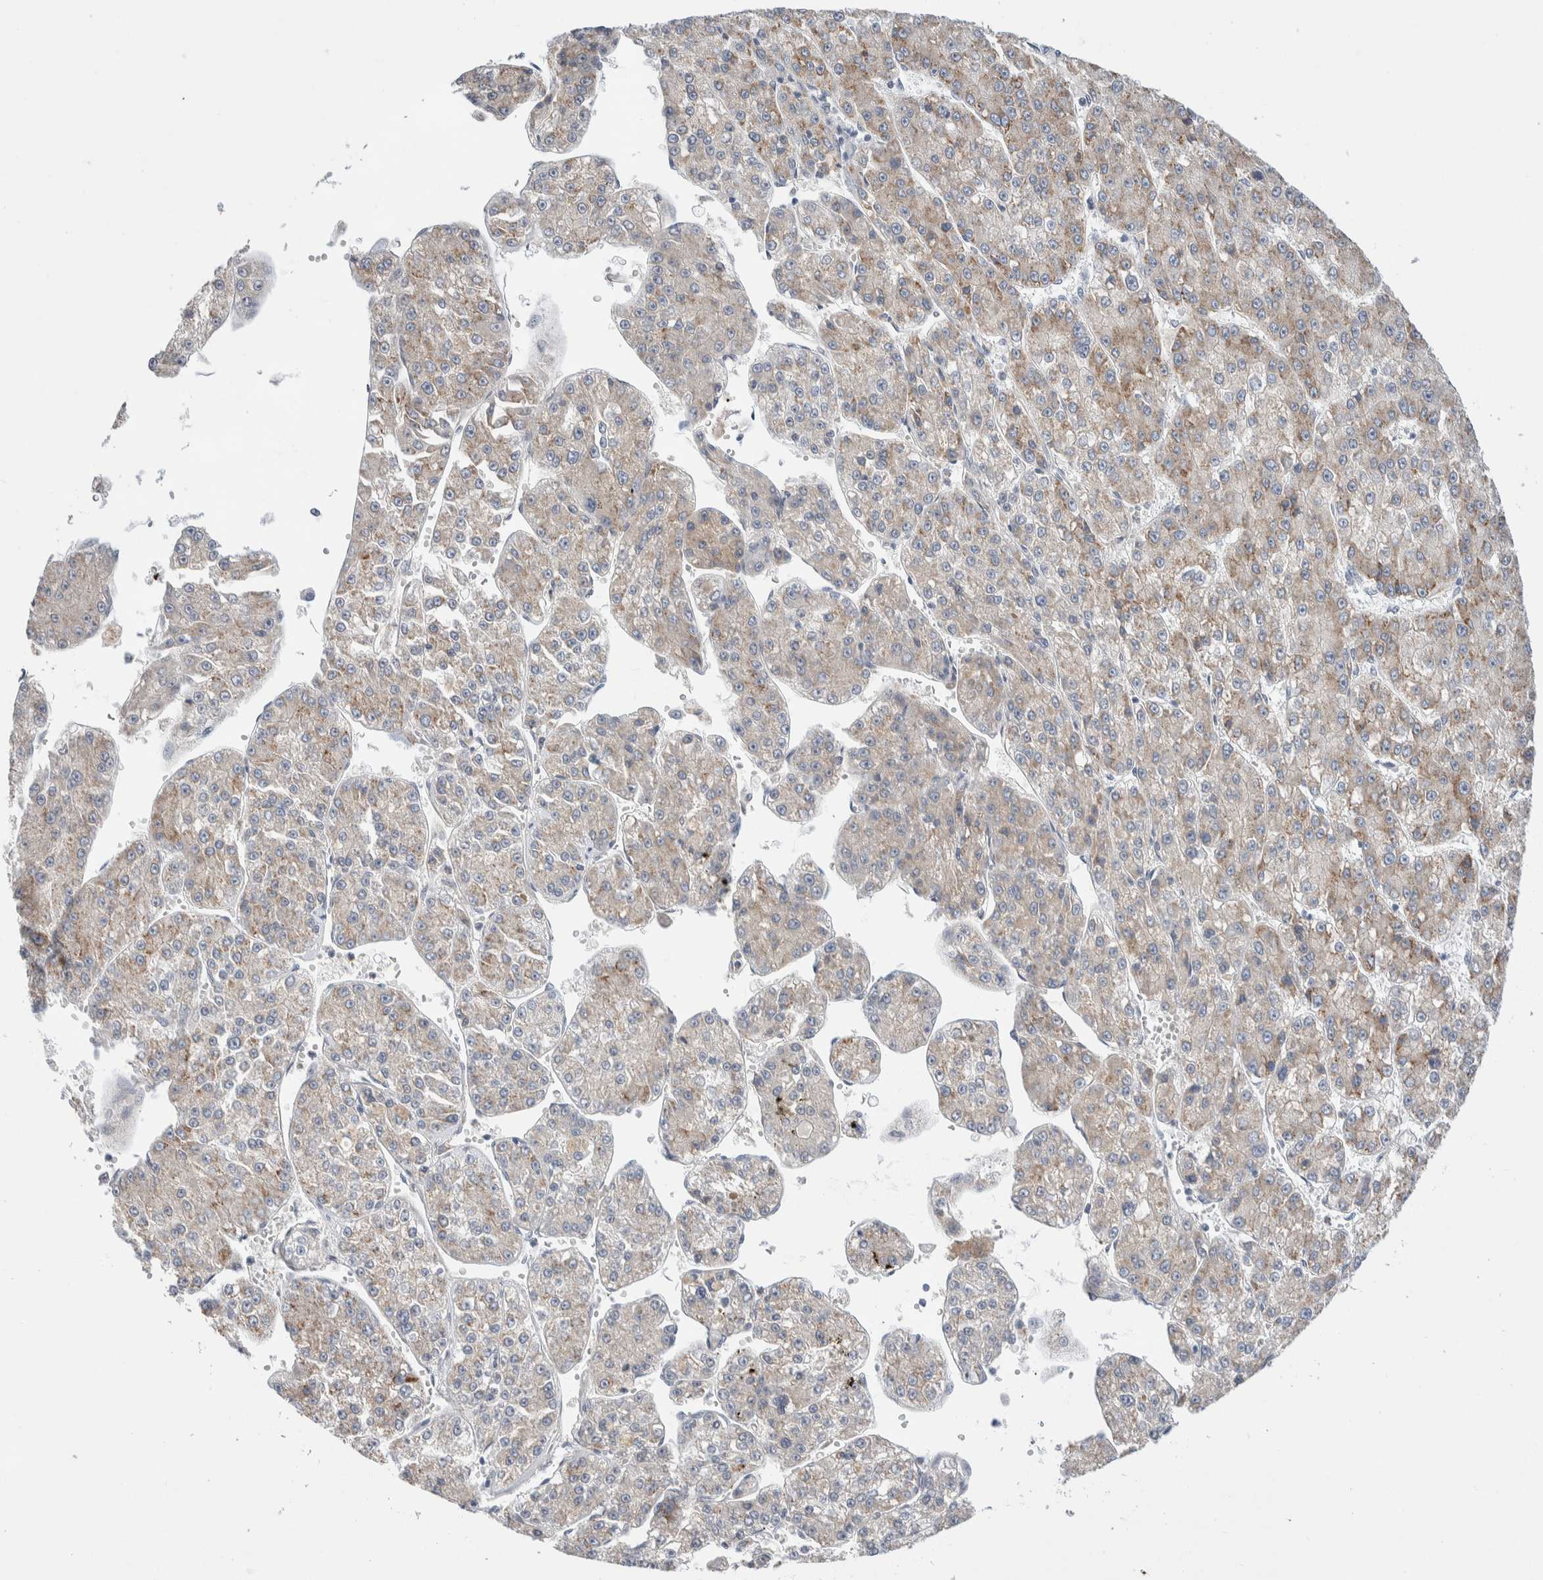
{"staining": {"intensity": "weak", "quantity": "<25%", "location": "cytoplasmic/membranous"}, "tissue": "liver cancer", "cell_type": "Tumor cells", "image_type": "cancer", "snomed": [{"axis": "morphology", "description": "Carcinoma, Hepatocellular, NOS"}, {"axis": "topography", "description": "Liver"}], "caption": "Immunohistochemical staining of liver cancer (hepatocellular carcinoma) demonstrates no significant staining in tumor cells.", "gene": "RUSF1", "patient": {"sex": "female", "age": 73}}